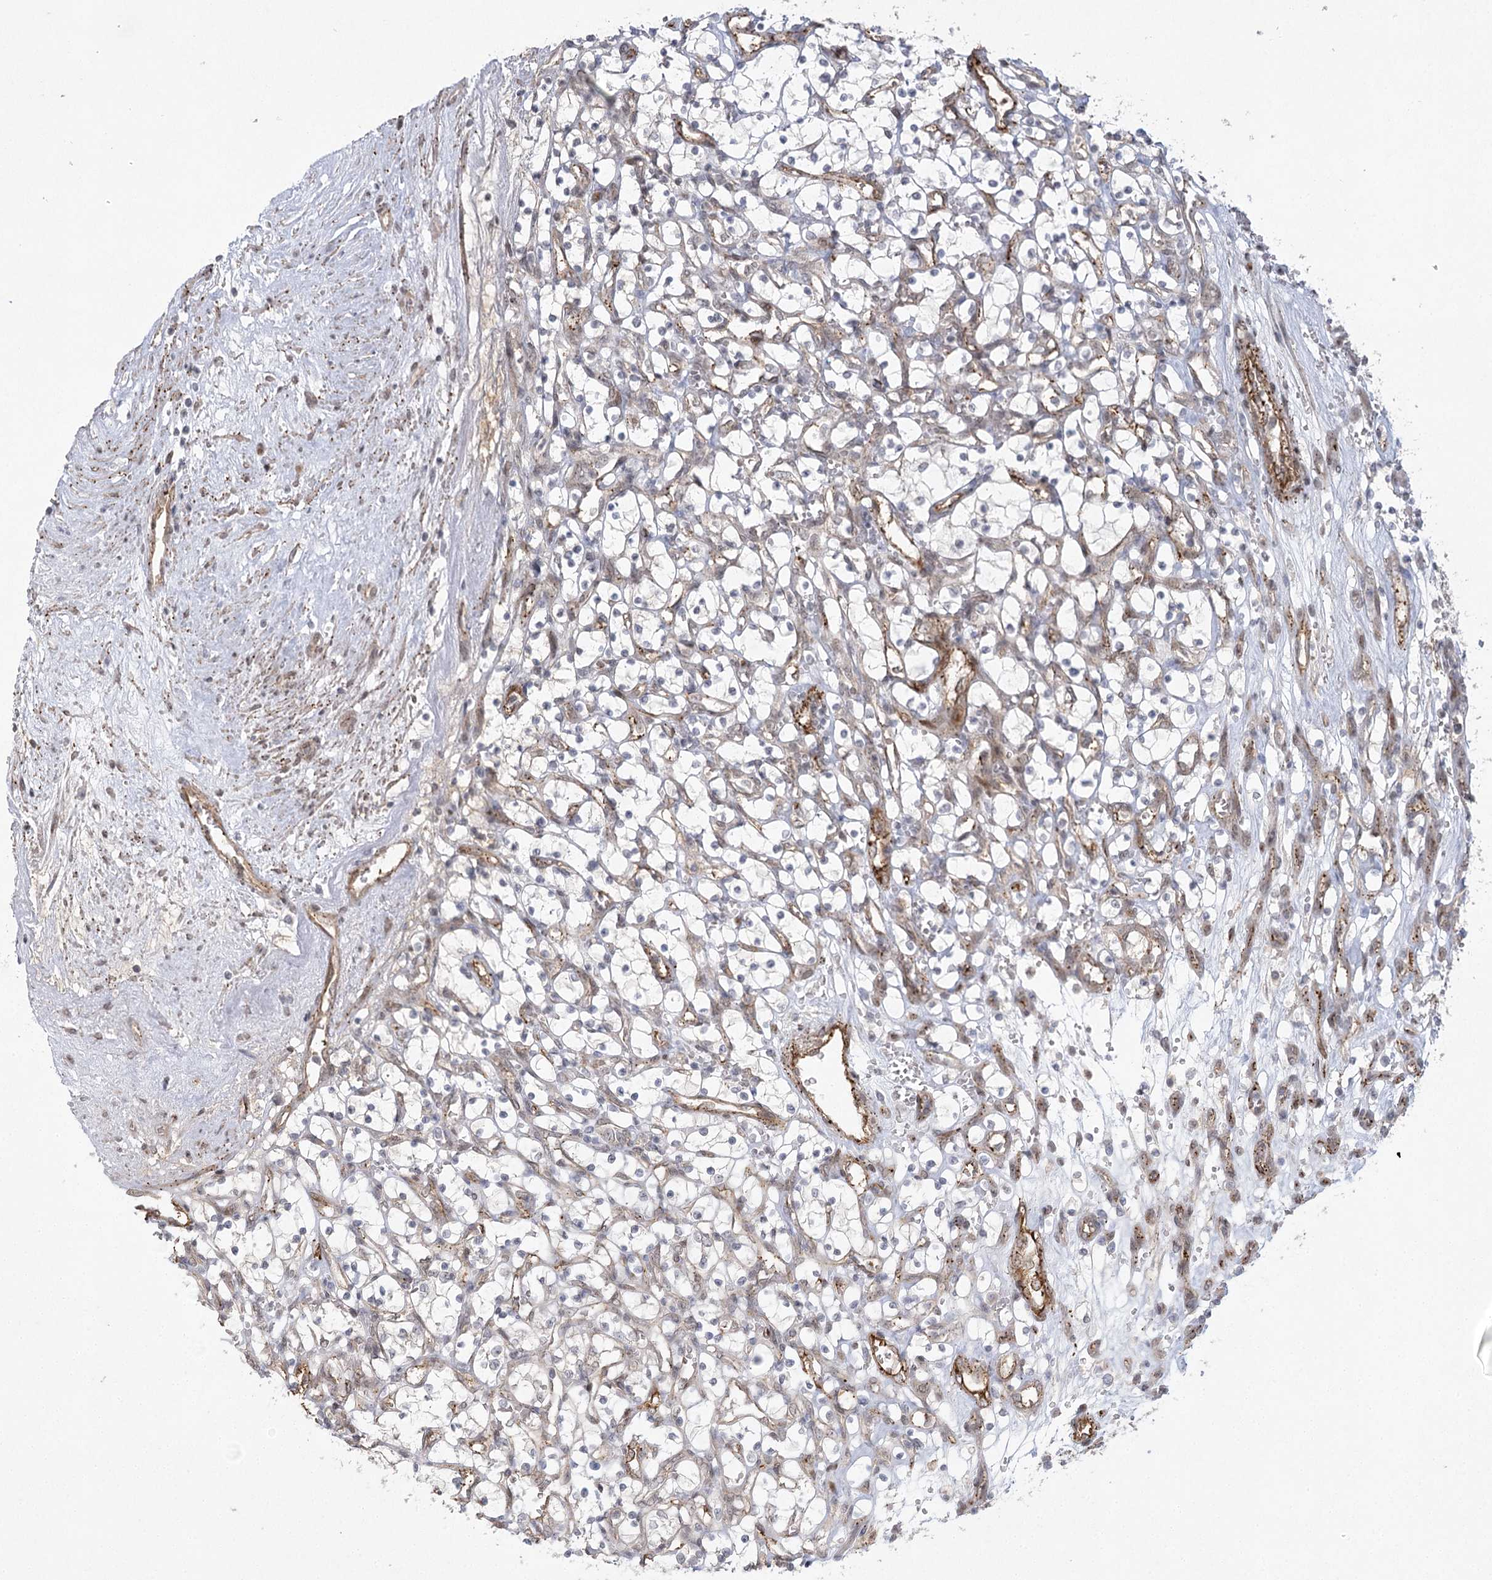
{"staining": {"intensity": "weak", "quantity": "25%-75%", "location": "nuclear"}, "tissue": "renal cancer", "cell_type": "Tumor cells", "image_type": "cancer", "snomed": [{"axis": "morphology", "description": "Adenocarcinoma, NOS"}, {"axis": "topography", "description": "Kidney"}], "caption": "This micrograph displays IHC staining of renal cancer, with low weak nuclear expression in about 25%-75% of tumor cells.", "gene": "AMTN", "patient": {"sex": "female", "age": 69}}